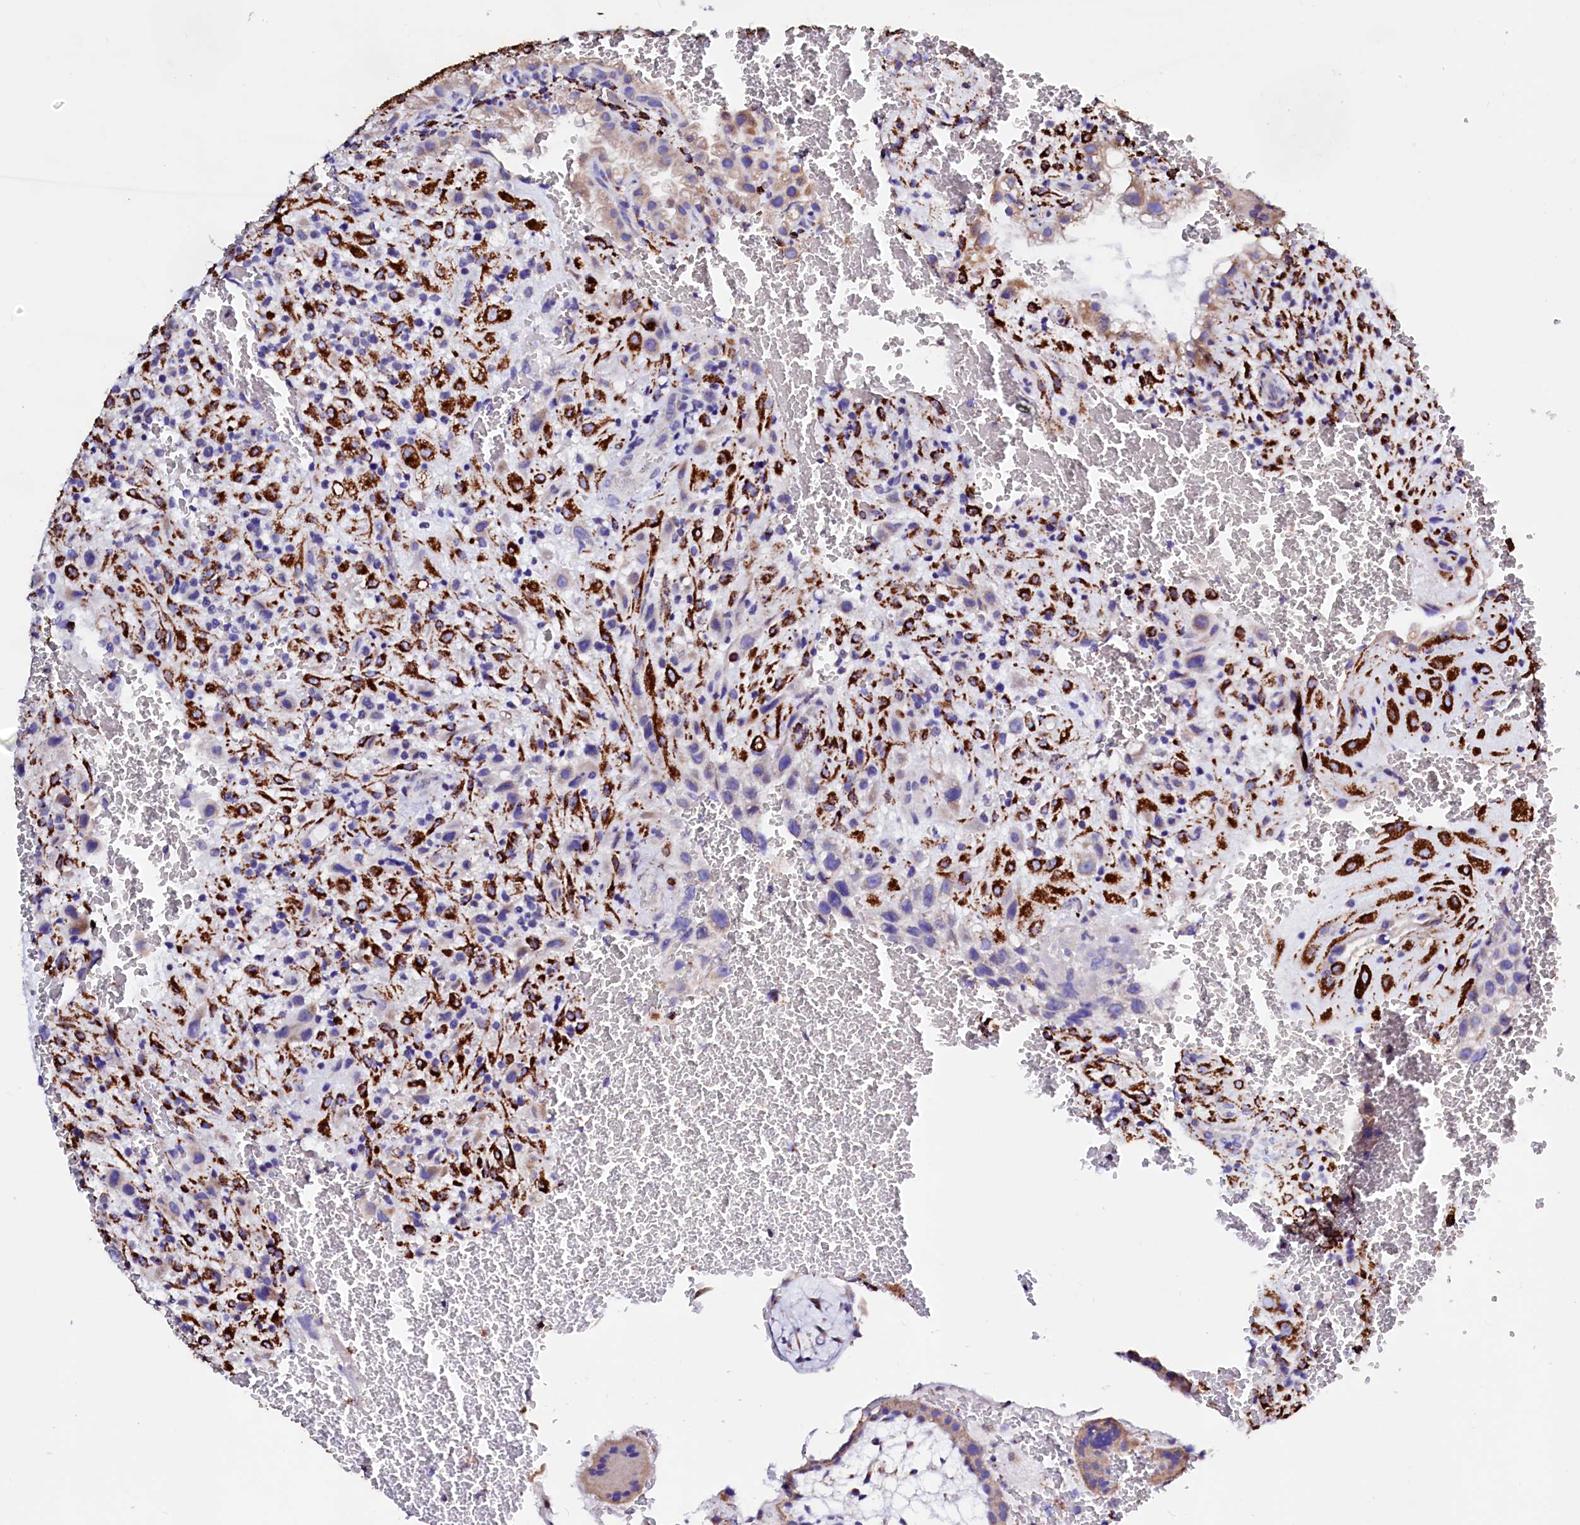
{"staining": {"intensity": "weak", "quantity": ">75%", "location": "cytoplasmic/membranous"}, "tissue": "placenta", "cell_type": "Decidual cells", "image_type": "normal", "snomed": [{"axis": "morphology", "description": "Normal tissue, NOS"}, {"axis": "topography", "description": "Placenta"}], "caption": "Unremarkable placenta was stained to show a protein in brown. There is low levels of weak cytoplasmic/membranous positivity in approximately >75% of decidual cells.", "gene": "MAOB", "patient": {"sex": "female", "age": 35}}